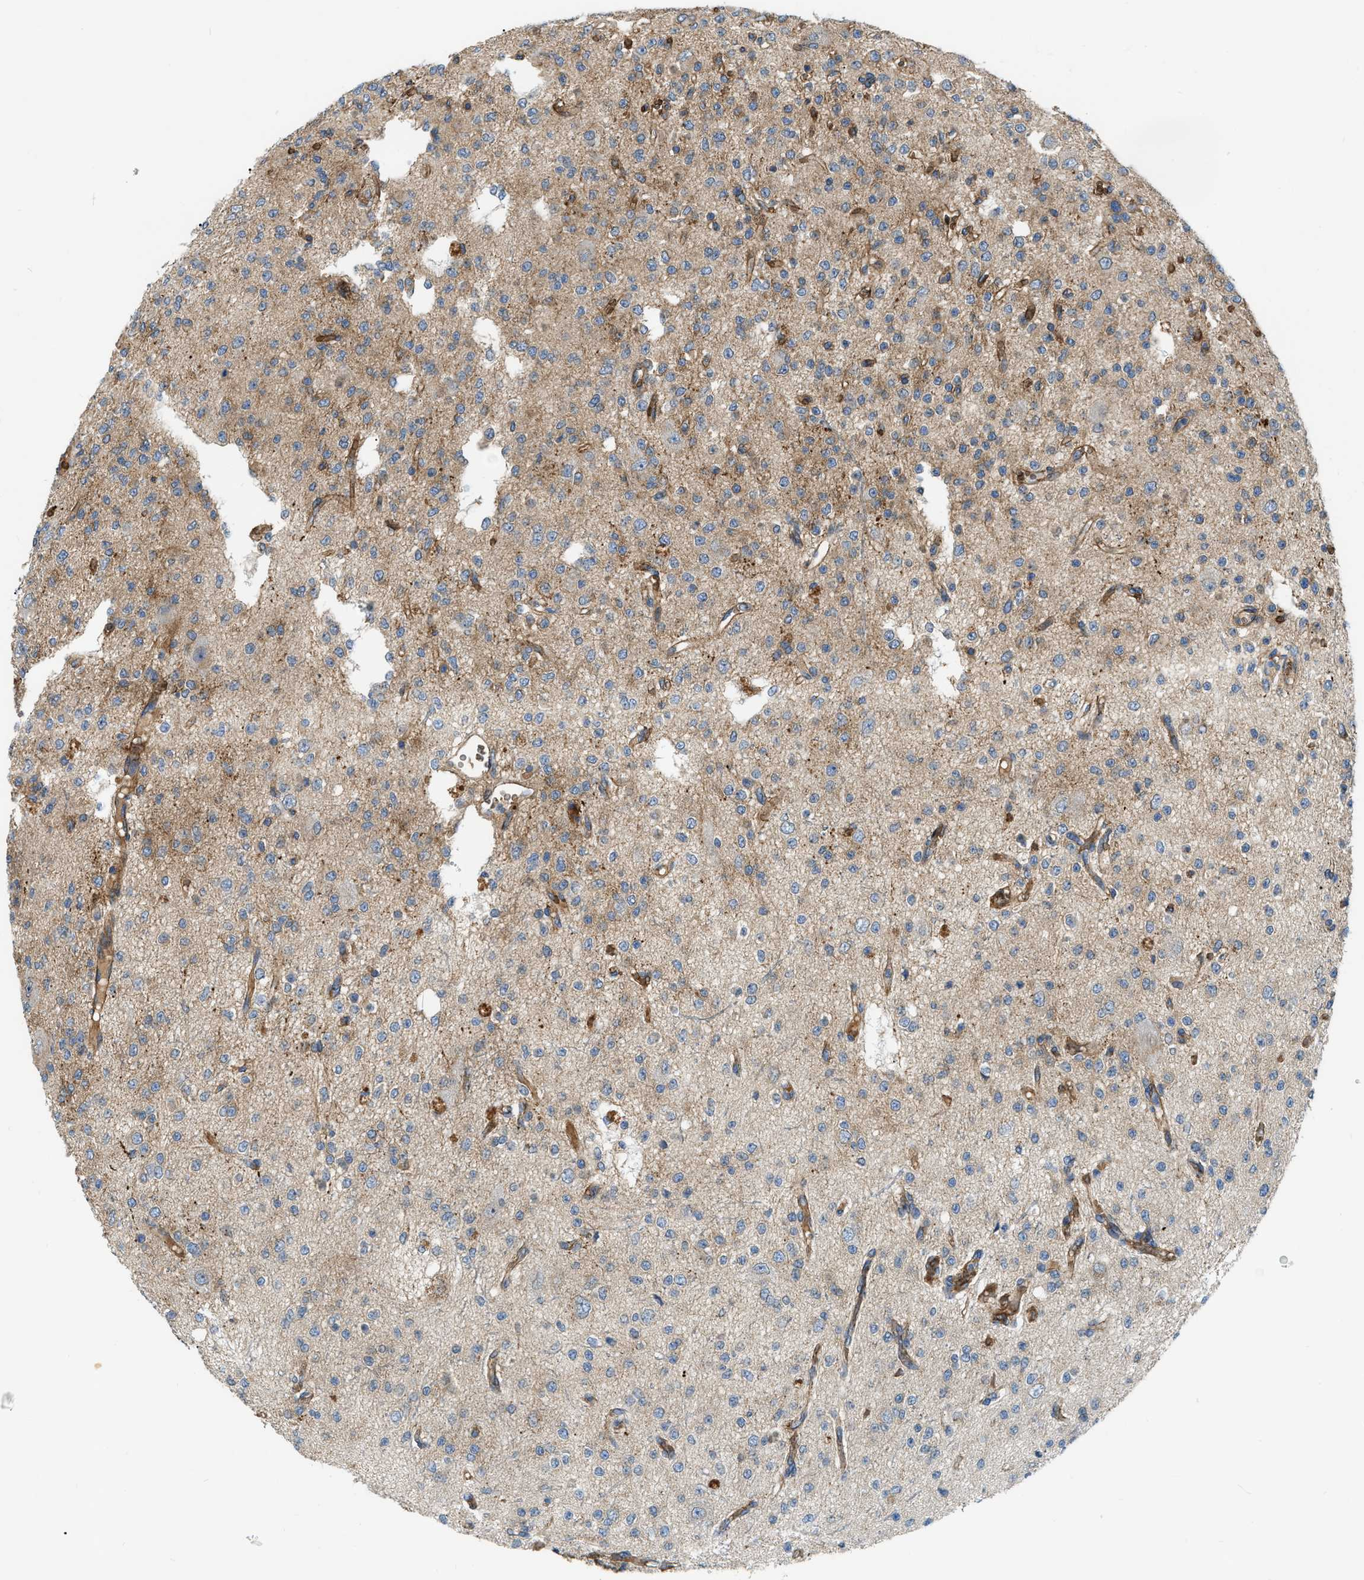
{"staining": {"intensity": "weak", "quantity": "<25%", "location": "cytoplasmic/membranous"}, "tissue": "glioma", "cell_type": "Tumor cells", "image_type": "cancer", "snomed": [{"axis": "morphology", "description": "Glioma, malignant, Low grade"}, {"axis": "topography", "description": "Brain"}], "caption": "Immunohistochemistry micrograph of glioma stained for a protein (brown), which exhibits no positivity in tumor cells. Brightfield microscopy of immunohistochemistry (IHC) stained with DAB (3,3'-diaminobenzidine) (brown) and hematoxylin (blue), captured at high magnification.", "gene": "ERC1", "patient": {"sex": "male", "age": 38}}